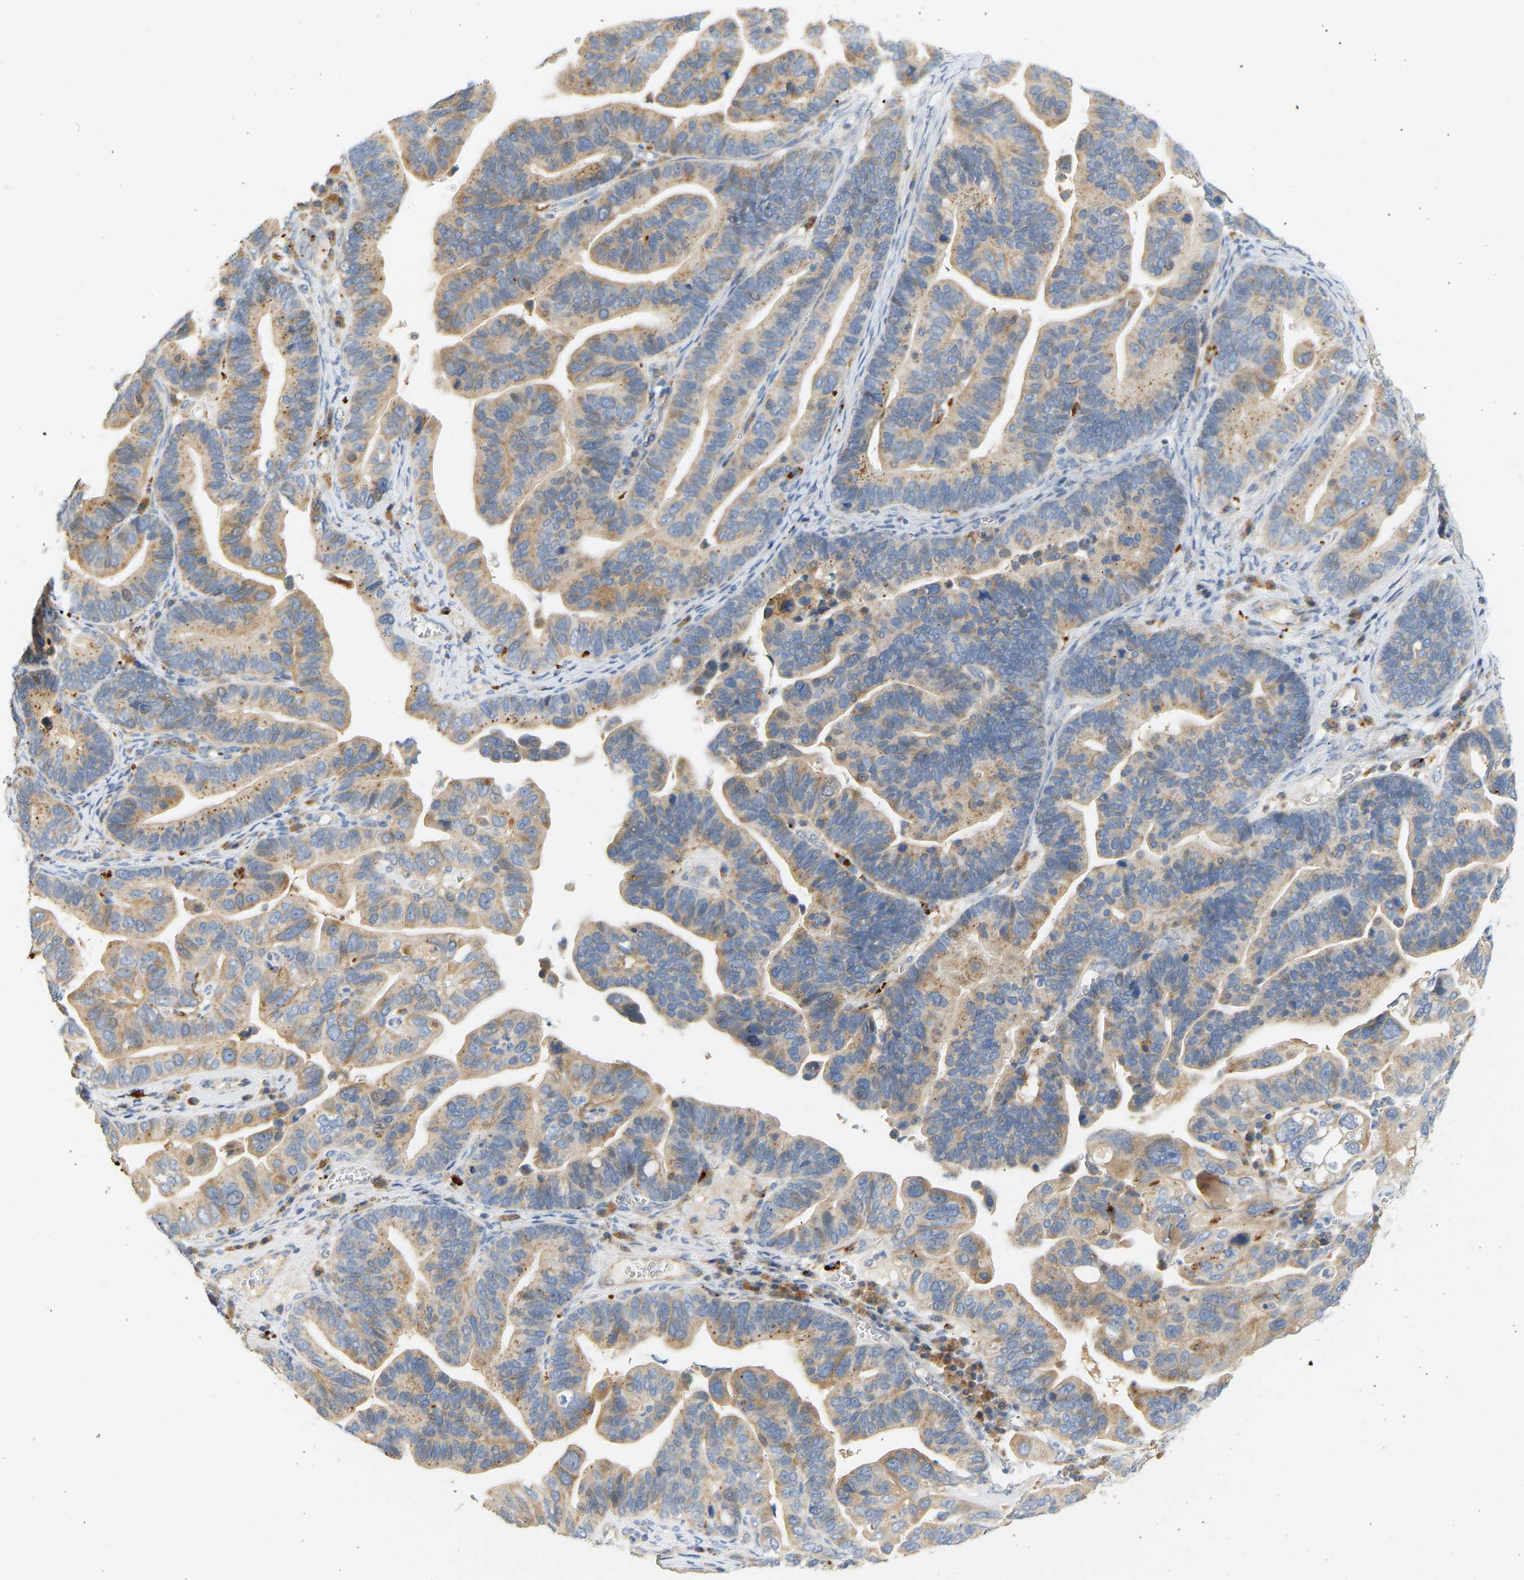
{"staining": {"intensity": "moderate", "quantity": ">75%", "location": "cytoplasmic/membranous"}, "tissue": "ovarian cancer", "cell_type": "Tumor cells", "image_type": "cancer", "snomed": [{"axis": "morphology", "description": "Cystadenocarcinoma, serous, NOS"}, {"axis": "topography", "description": "Ovary"}], "caption": "The micrograph demonstrates a brown stain indicating the presence of a protein in the cytoplasmic/membranous of tumor cells in ovarian cancer.", "gene": "ENTHD1", "patient": {"sex": "female", "age": 56}}